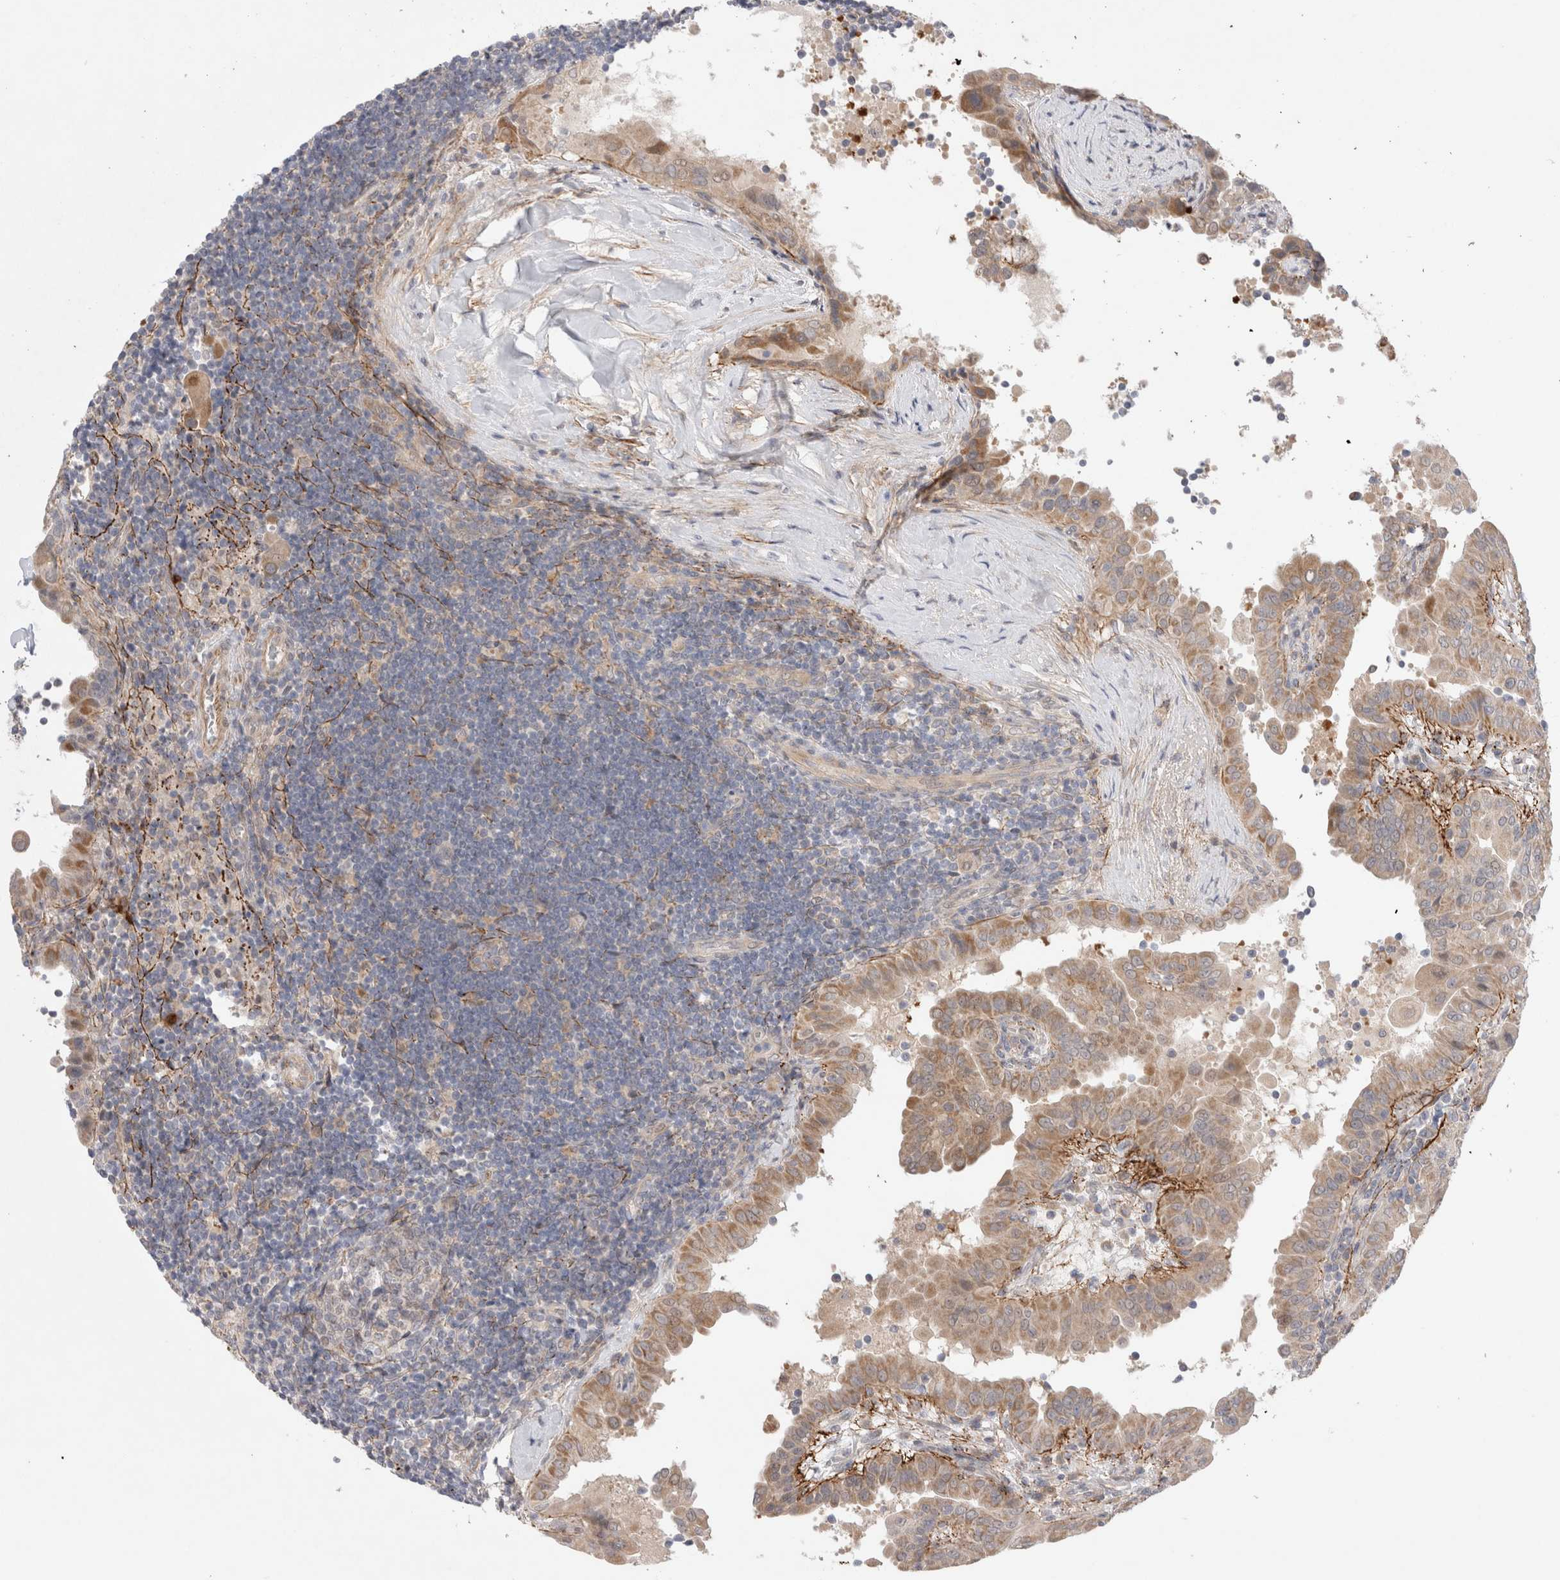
{"staining": {"intensity": "moderate", "quantity": ">75%", "location": "cytoplasmic/membranous"}, "tissue": "thyroid cancer", "cell_type": "Tumor cells", "image_type": "cancer", "snomed": [{"axis": "morphology", "description": "Papillary adenocarcinoma, NOS"}, {"axis": "topography", "description": "Thyroid gland"}], "caption": "Papillary adenocarcinoma (thyroid) stained for a protein reveals moderate cytoplasmic/membranous positivity in tumor cells.", "gene": "GSDMB", "patient": {"sex": "male", "age": 33}}